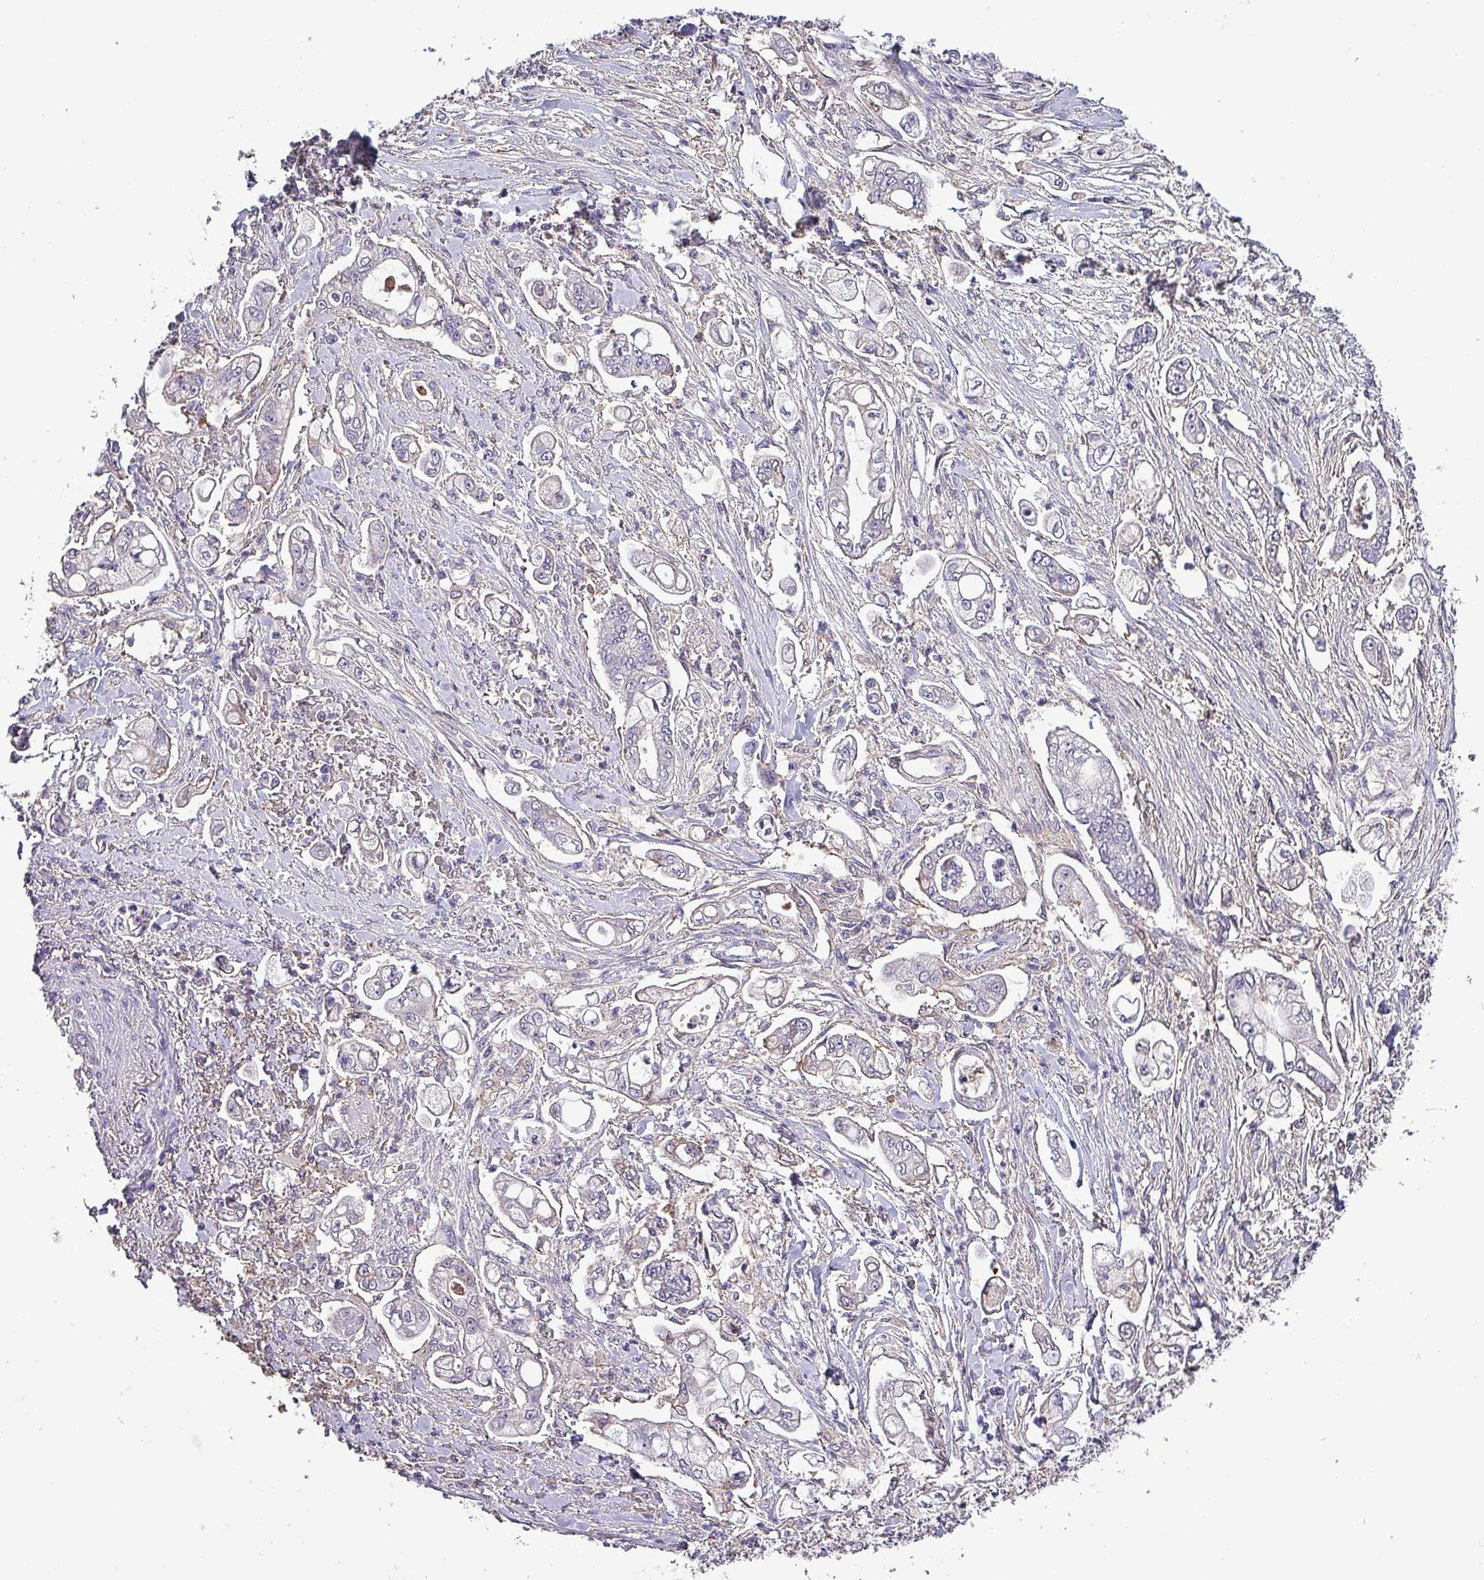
{"staining": {"intensity": "negative", "quantity": "none", "location": "none"}, "tissue": "pancreatic cancer", "cell_type": "Tumor cells", "image_type": "cancer", "snomed": [{"axis": "morphology", "description": "Adenocarcinoma, NOS"}, {"axis": "topography", "description": "Pancreas"}], "caption": "Immunohistochemistry (IHC) of human pancreatic cancer (adenocarcinoma) demonstrates no positivity in tumor cells. (DAB (3,3'-diaminobenzidine) IHC with hematoxylin counter stain).", "gene": "HTRA4", "patient": {"sex": "female", "age": 69}}